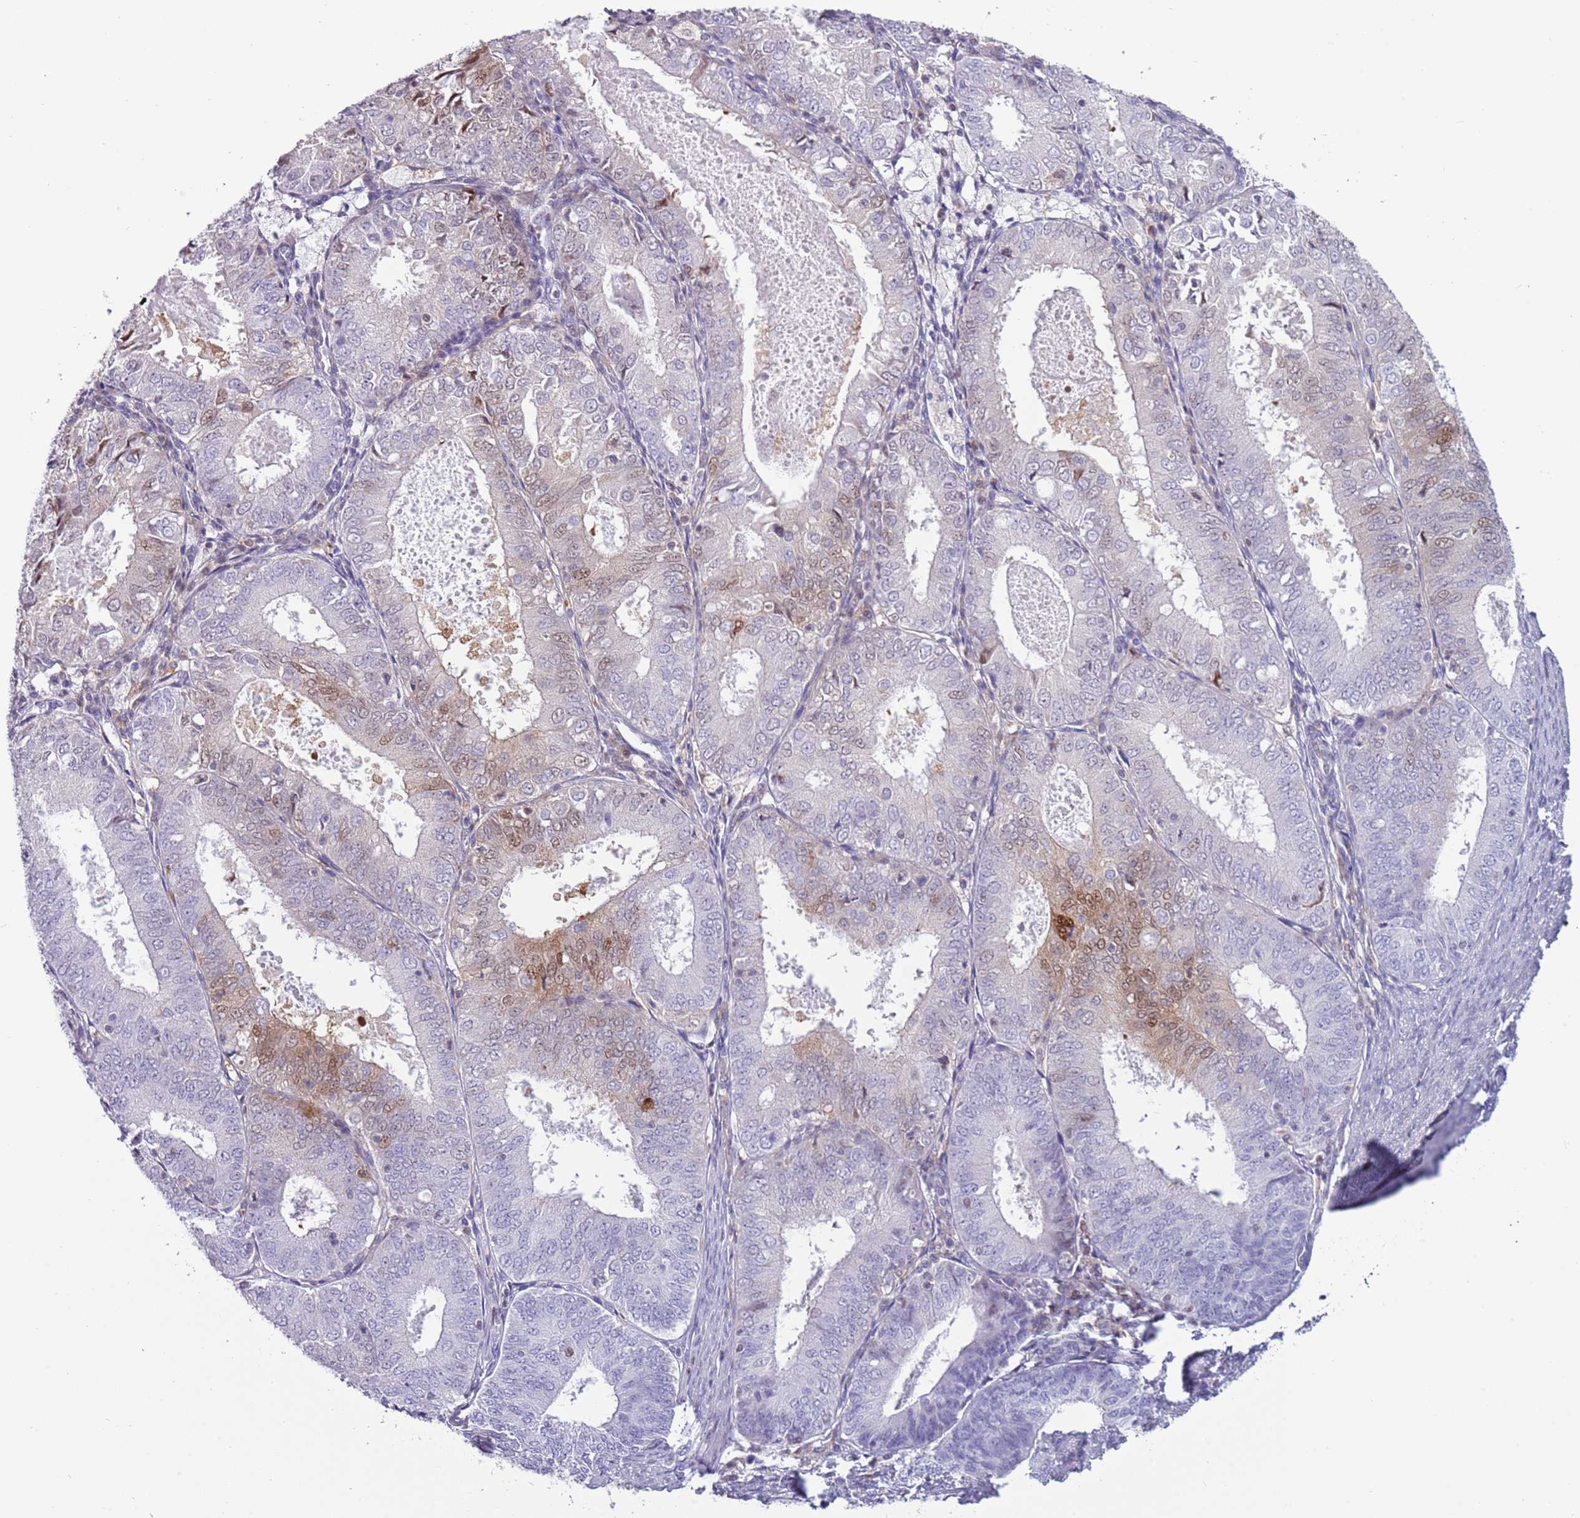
{"staining": {"intensity": "weak", "quantity": "<25%", "location": "cytoplasmic/membranous,nuclear"}, "tissue": "endometrial cancer", "cell_type": "Tumor cells", "image_type": "cancer", "snomed": [{"axis": "morphology", "description": "Adenocarcinoma, NOS"}, {"axis": "topography", "description": "Endometrium"}], "caption": "This is an IHC photomicrograph of endometrial cancer (adenocarcinoma). There is no positivity in tumor cells.", "gene": "NBPF6", "patient": {"sex": "female", "age": 57}}